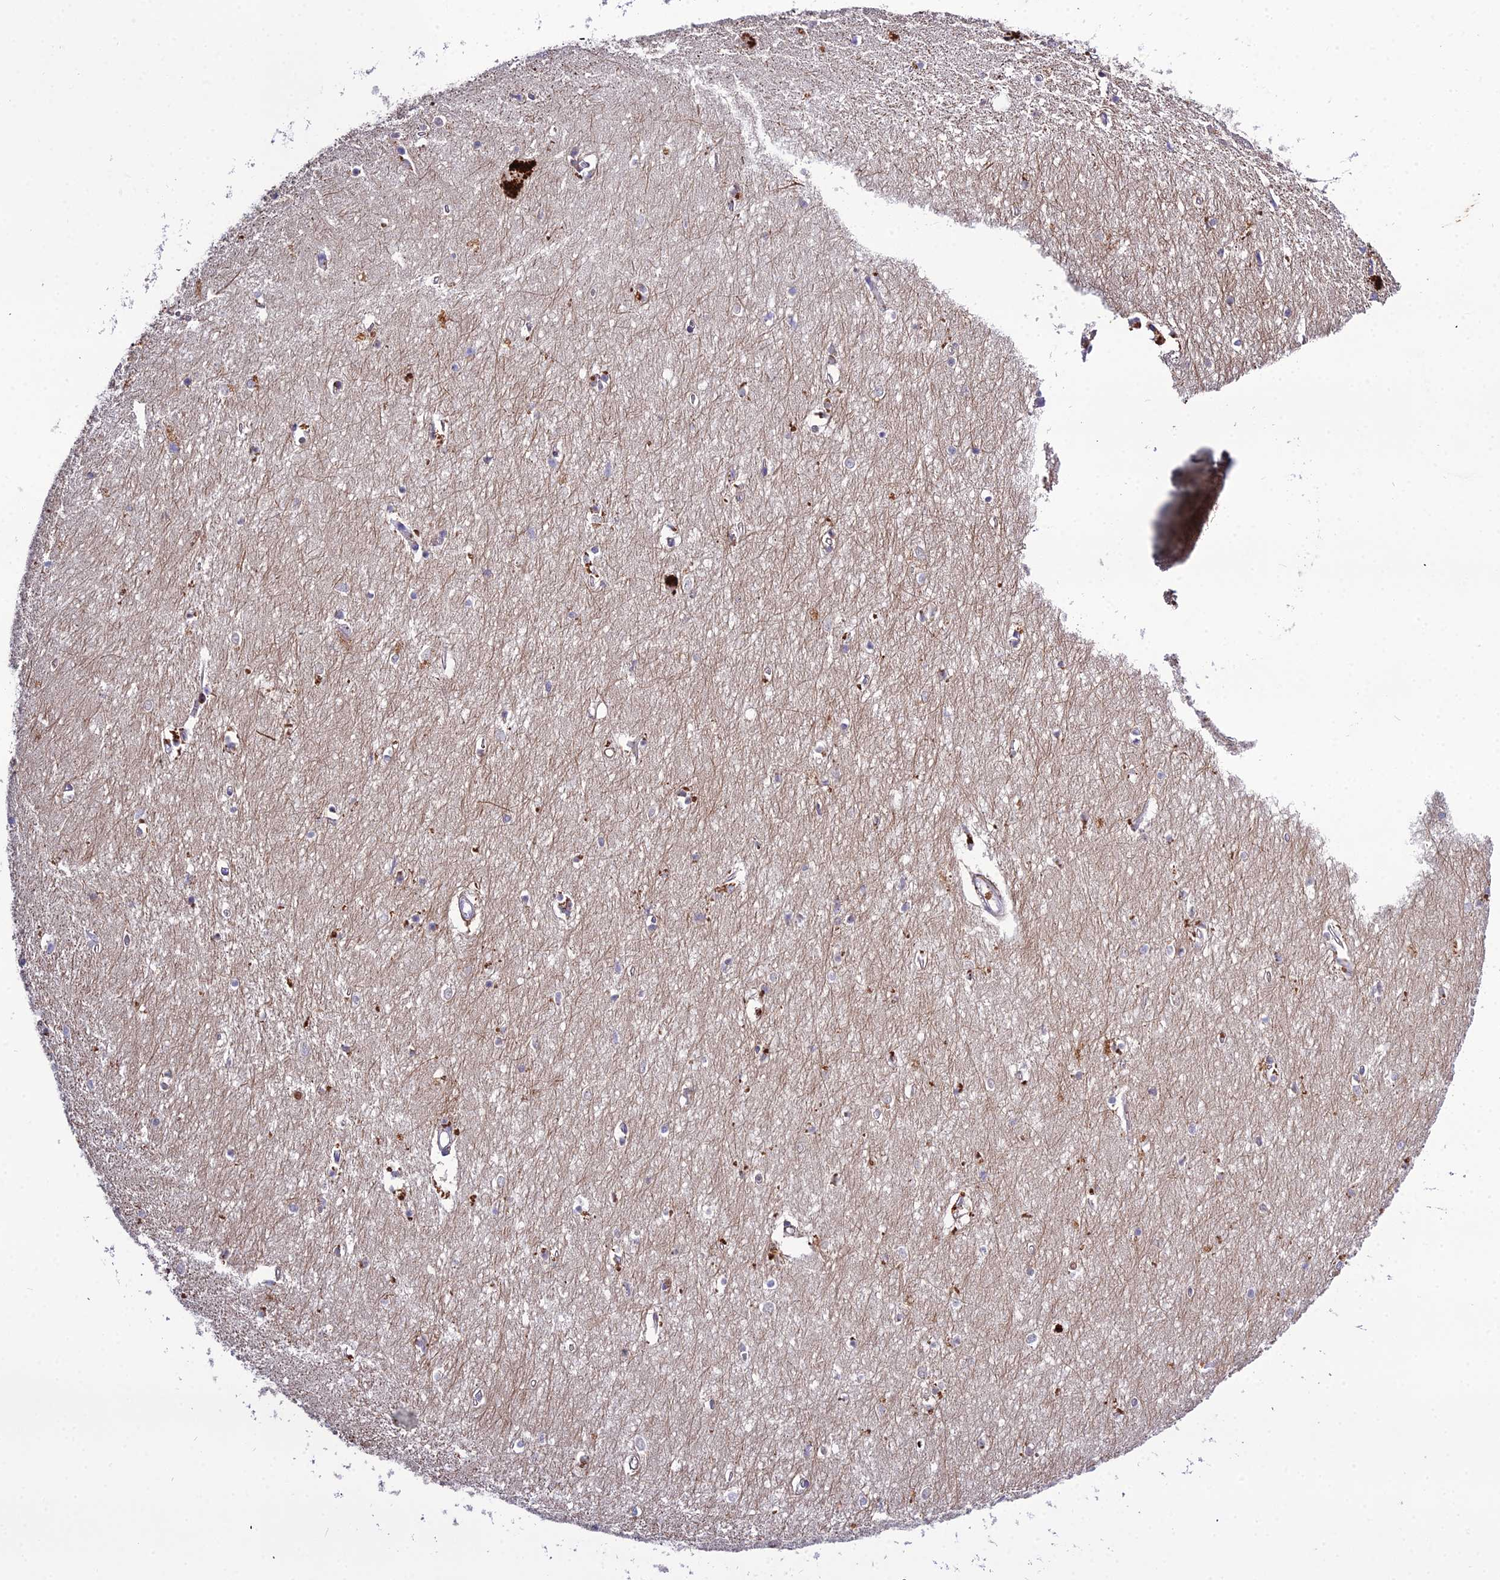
{"staining": {"intensity": "negative", "quantity": "none", "location": "none"}, "tissue": "hippocampus", "cell_type": "Glial cells", "image_type": "normal", "snomed": [{"axis": "morphology", "description": "Normal tissue, NOS"}, {"axis": "topography", "description": "Hippocampus"}], "caption": "DAB immunohistochemical staining of unremarkable hippocampus displays no significant expression in glial cells.", "gene": "EID2", "patient": {"sex": "female", "age": 64}}